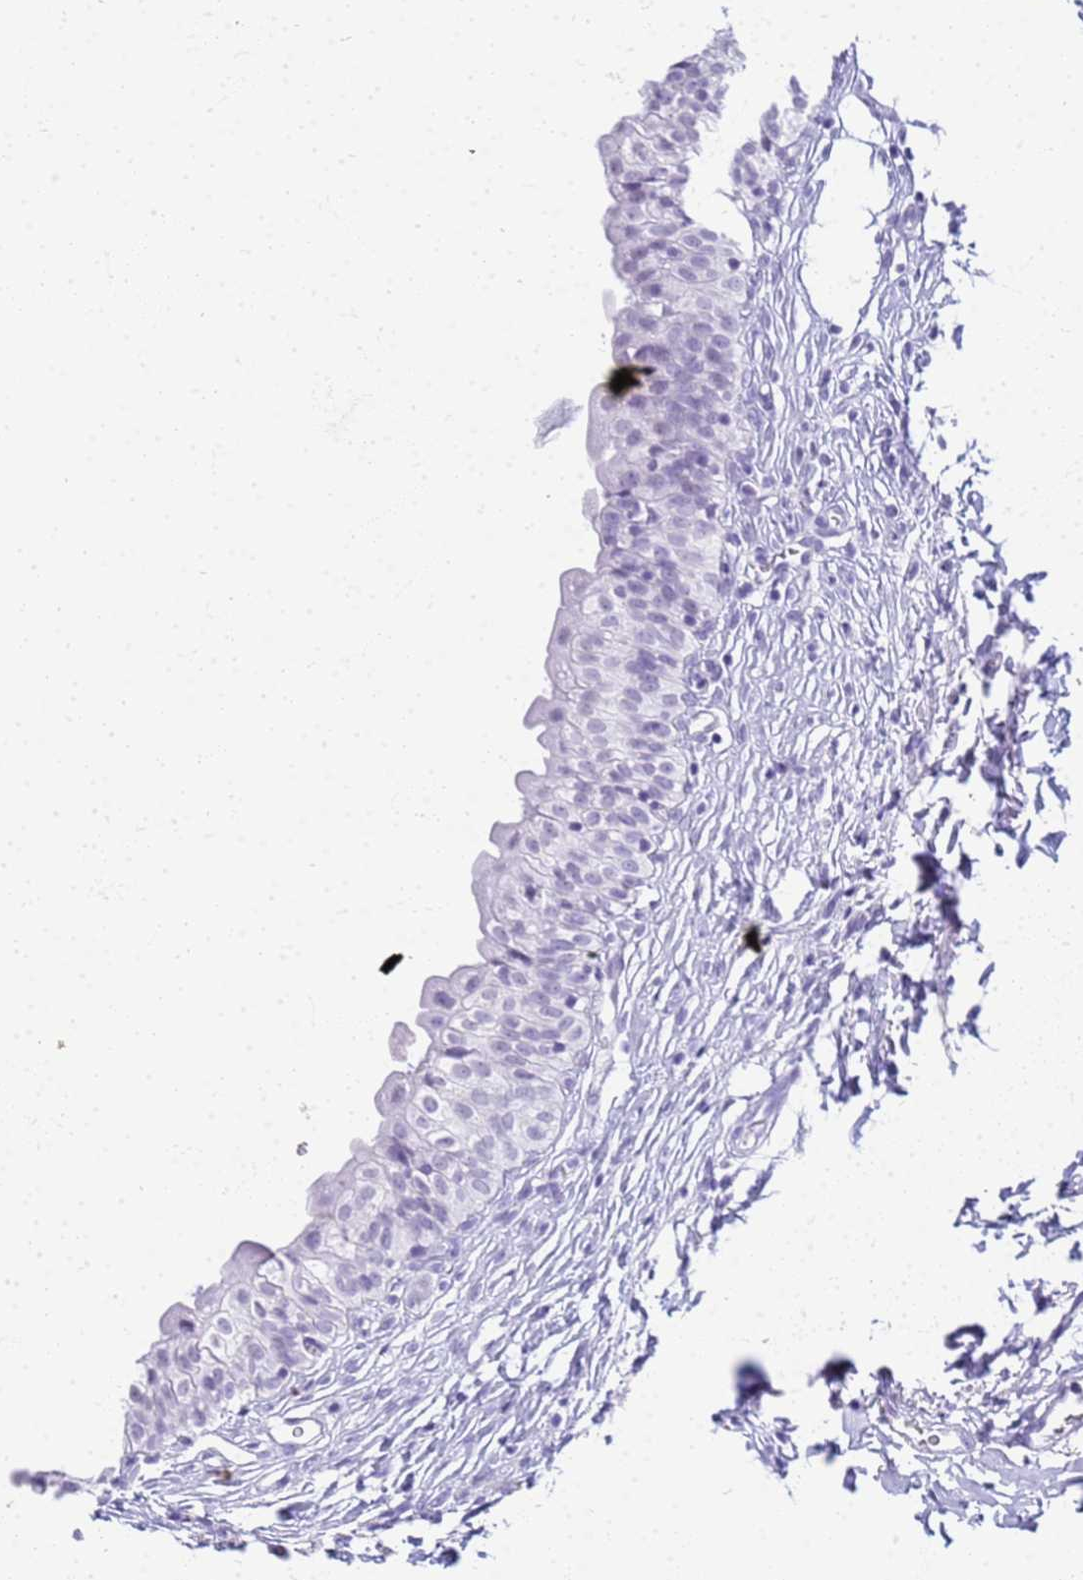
{"staining": {"intensity": "negative", "quantity": "none", "location": "none"}, "tissue": "urinary bladder", "cell_type": "Urothelial cells", "image_type": "normal", "snomed": [{"axis": "morphology", "description": "Normal tissue, NOS"}, {"axis": "topography", "description": "Urinary bladder"}], "caption": "IHC of normal urinary bladder reveals no staining in urothelial cells.", "gene": "SLC7A9", "patient": {"sex": "male", "age": 55}}